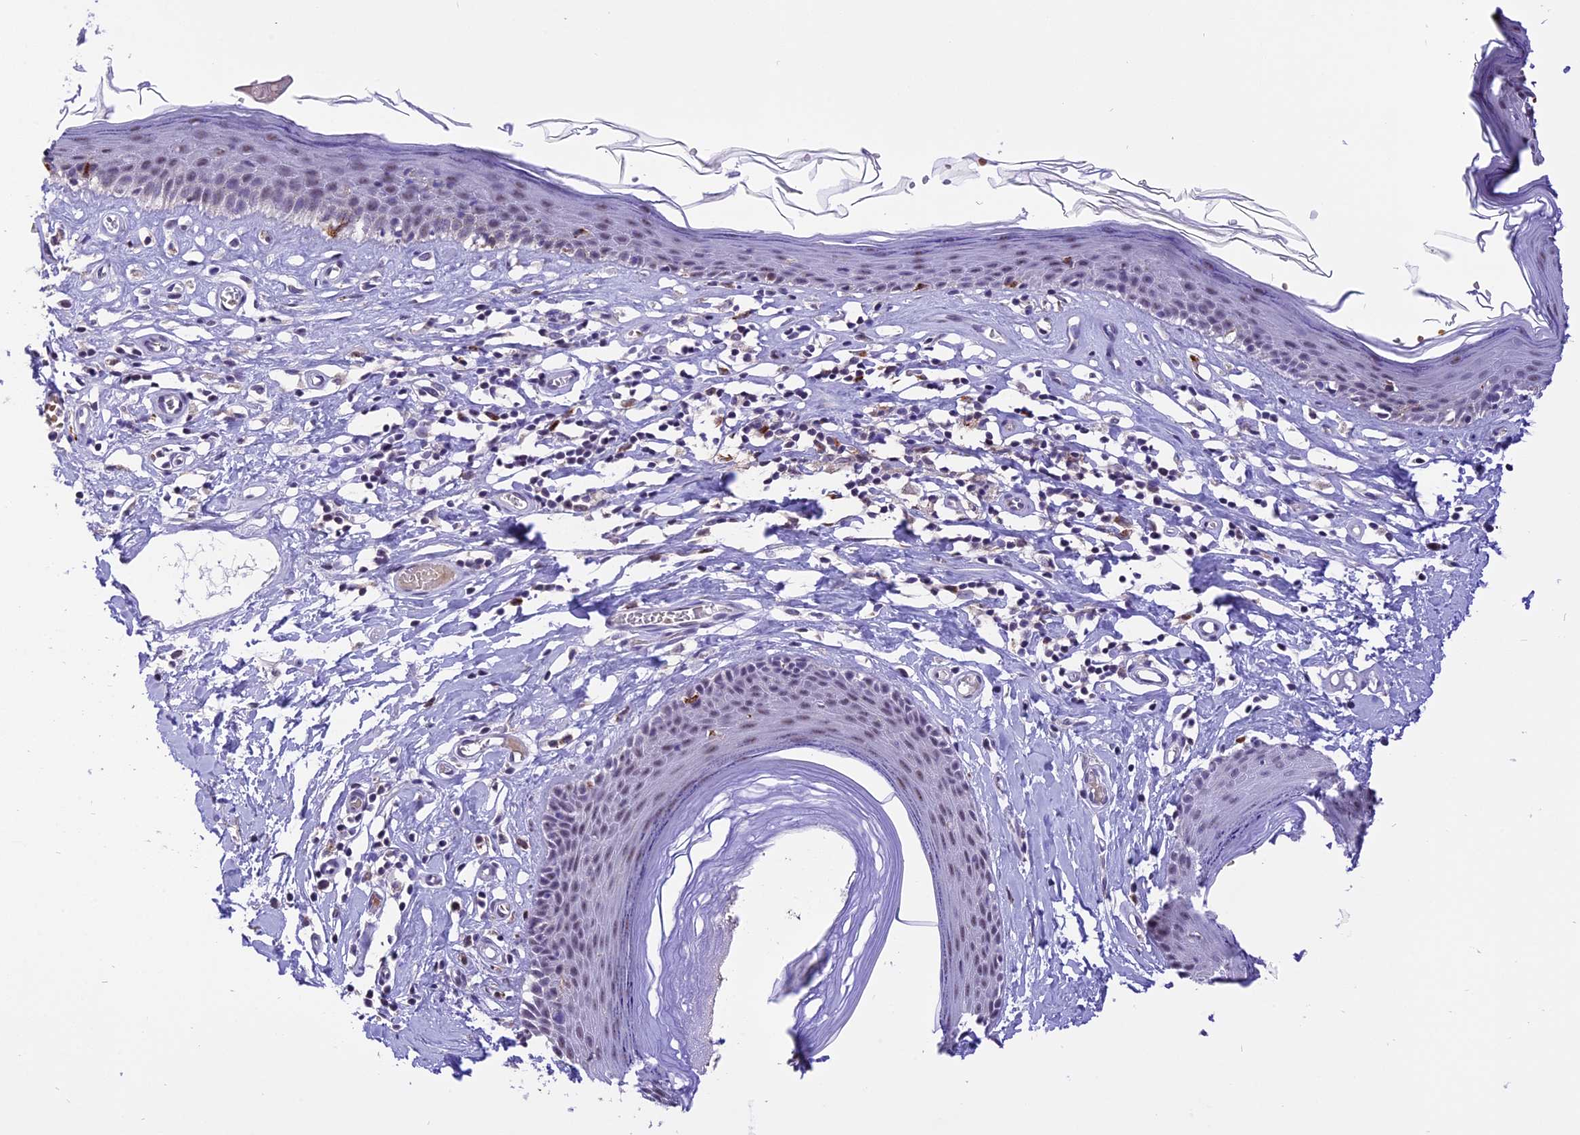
{"staining": {"intensity": "weak", "quantity": "<25%", "location": "cytoplasmic/membranous"}, "tissue": "skin", "cell_type": "Epidermal cells", "image_type": "normal", "snomed": [{"axis": "morphology", "description": "Normal tissue, NOS"}, {"axis": "topography", "description": "Adipose tissue"}, {"axis": "topography", "description": "Vascular tissue"}, {"axis": "topography", "description": "Vulva"}, {"axis": "topography", "description": "Peripheral nerve tissue"}], "caption": "IHC histopathology image of benign skin: skin stained with DAB exhibits no significant protein staining in epidermal cells.", "gene": "AHSP", "patient": {"sex": "female", "age": 86}}